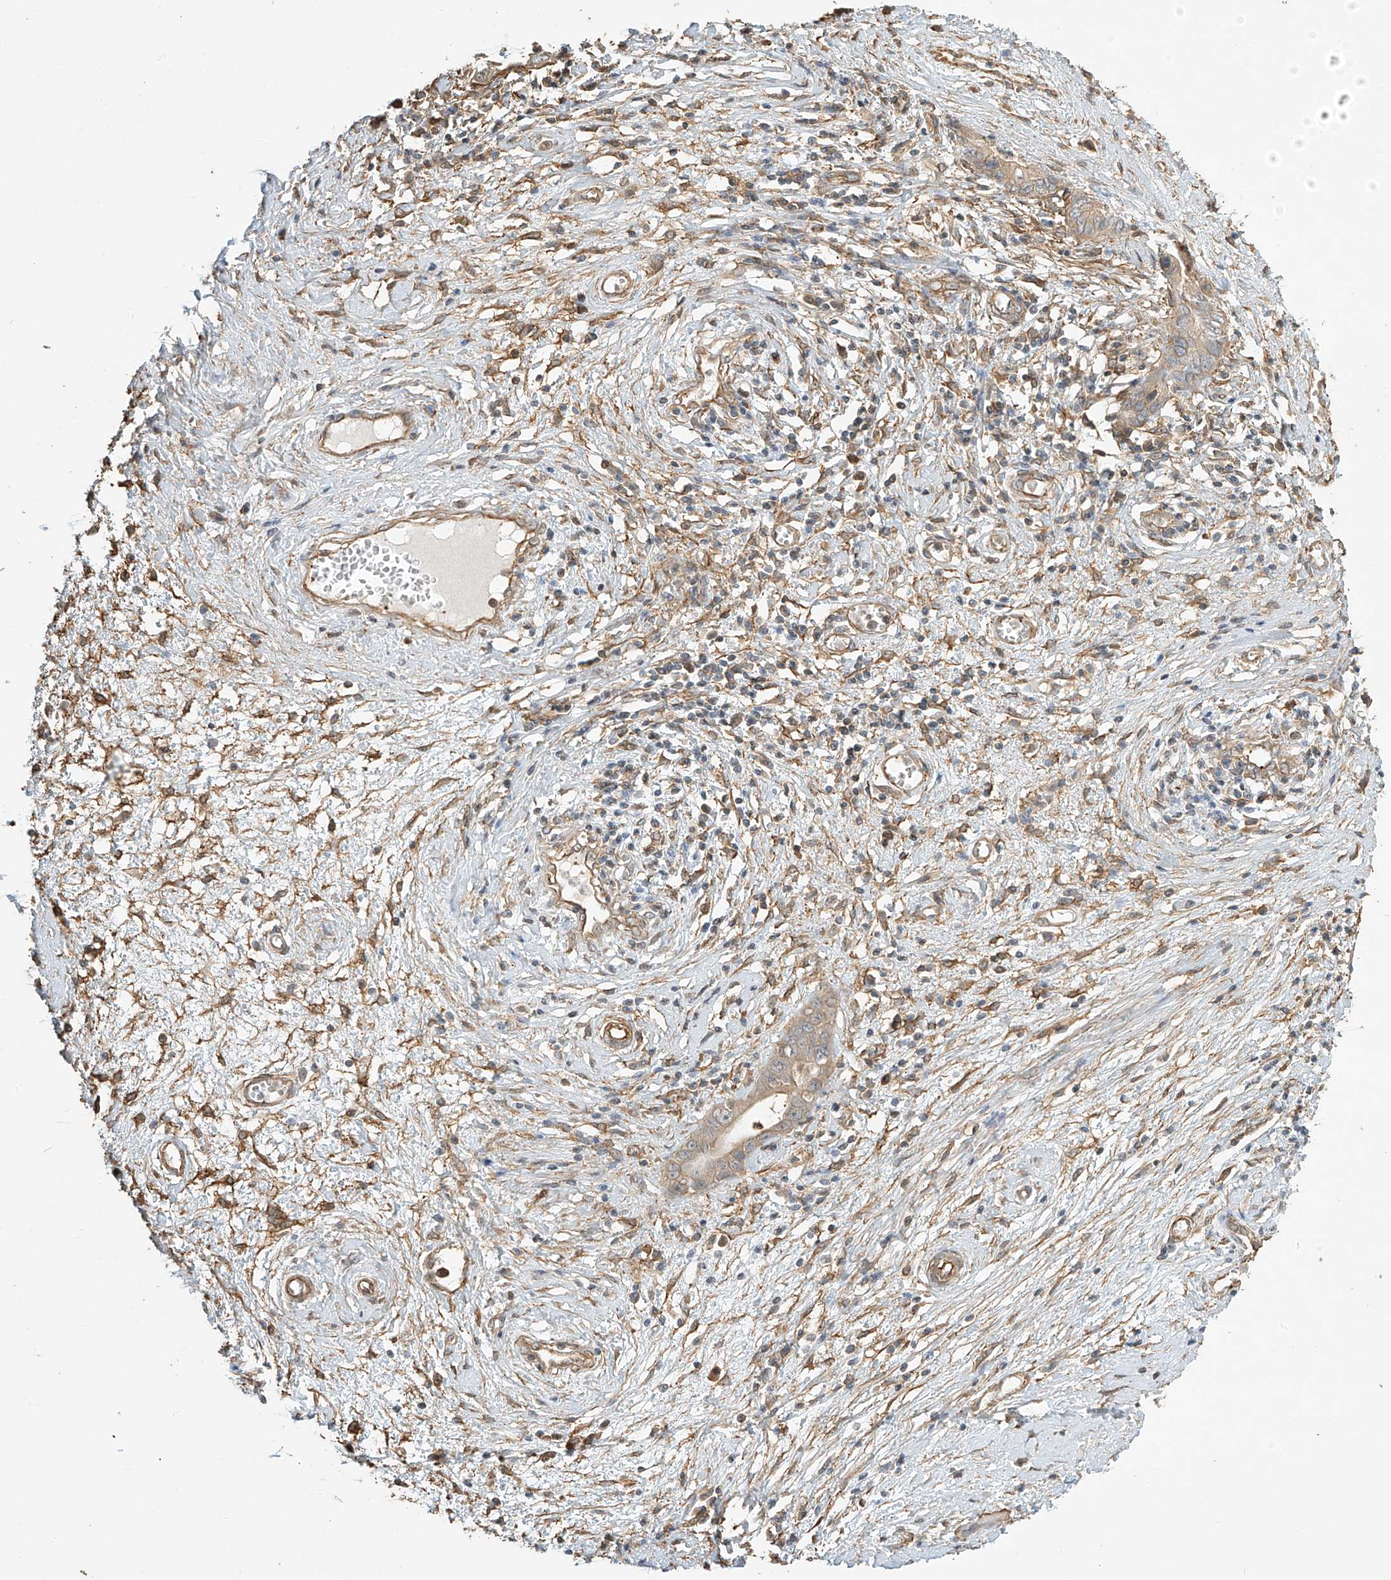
{"staining": {"intensity": "weak", "quantity": "25%-75%", "location": "cytoplasmic/membranous"}, "tissue": "cervical cancer", "cell_type": "Tumor cells", "image_type": "cancer", "snomed": [{"axis": "morphology", "description": "Adenocarcinoma, NOS"}, {"axis": "topography", "description": "Cervix"}], "caption": "The micrograph exhibits immunohistochemical staining of cervical cancer (adenocarcinoma). There is weak cytoplasmic/membranous staining is appreciated in approximately 25%-75% of tumor cells. The staining was performed using DAB (3,3'-diaminobenzidine) to visualize the protein expression in brown, while the nuclei were stained in blue with hematoxylin (Magnification: 20x).", "gene": "CSMD3", "patient": {"sex": "female", "age": 44}}